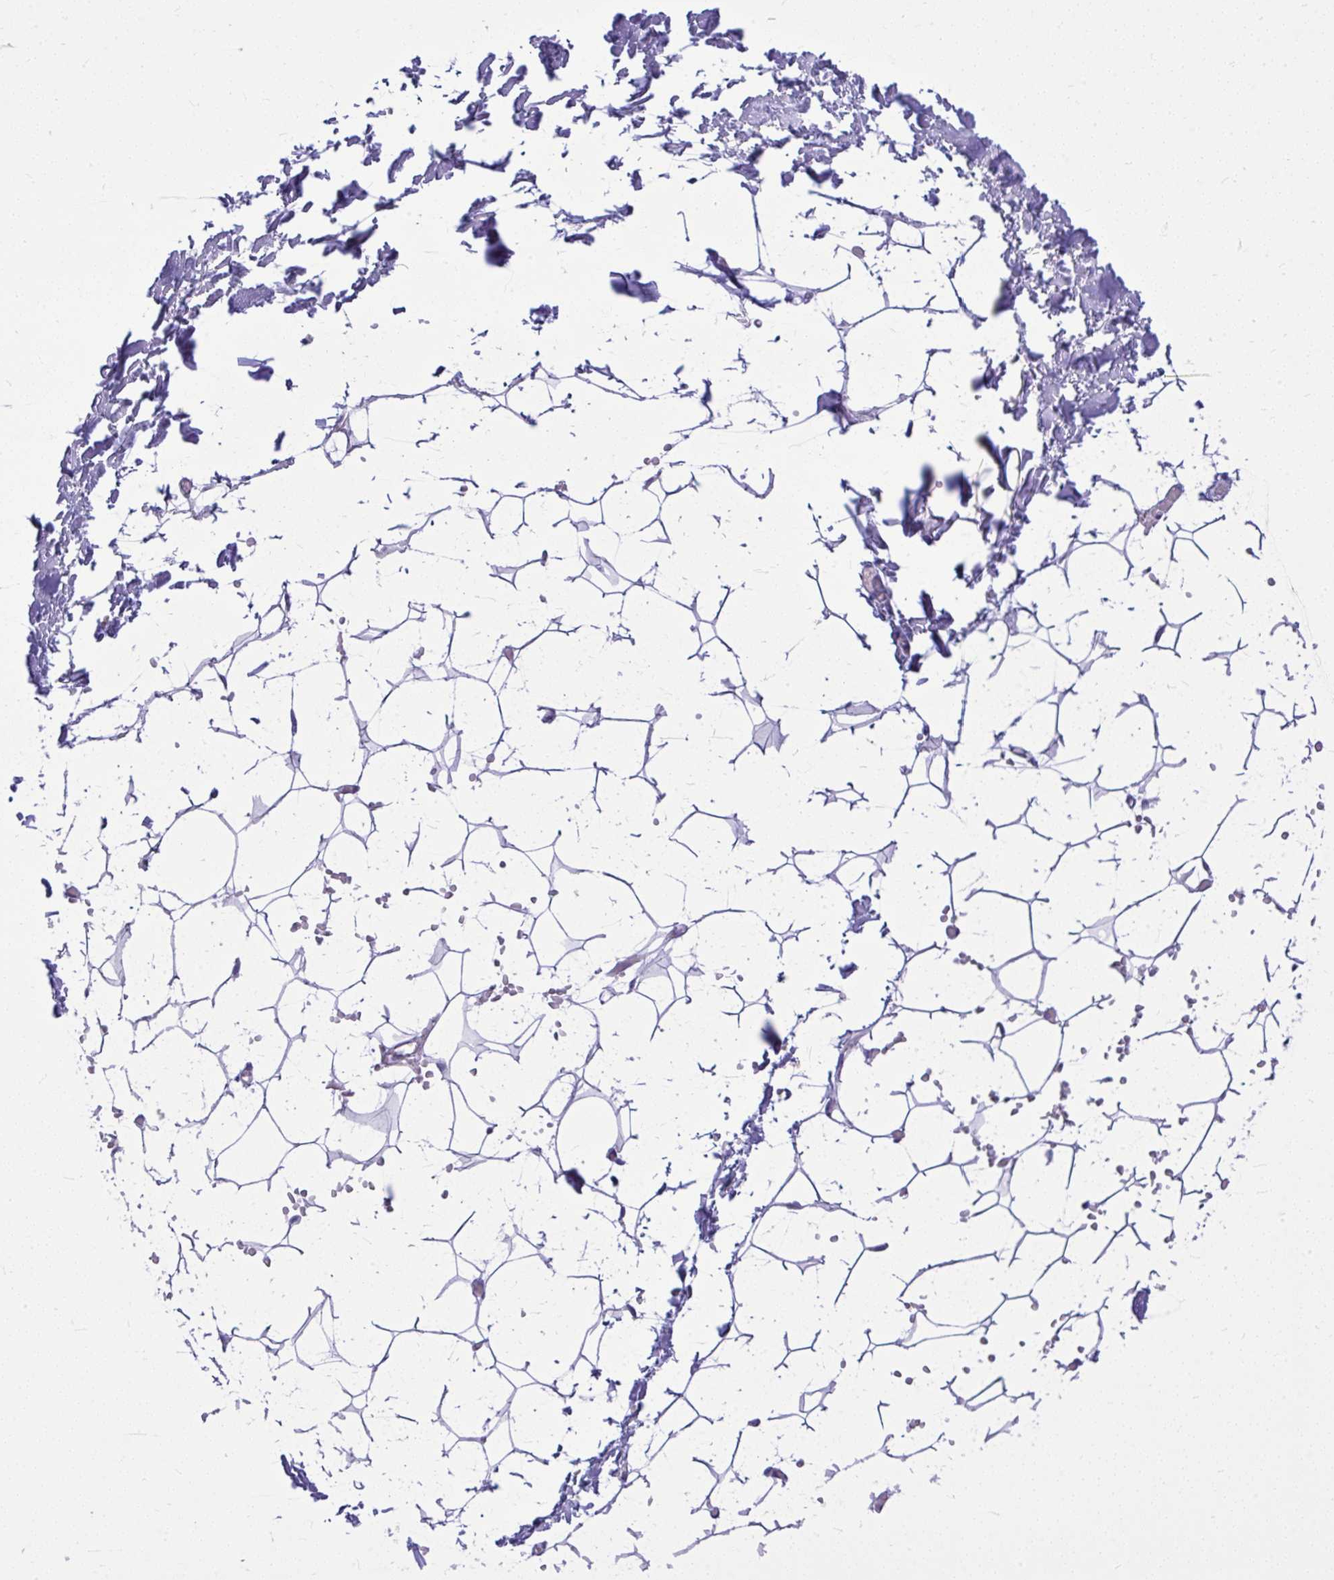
{"staining": {"intensity": "negative", "quantity": "none", "location": "none"}, "tissue": "adipose tissue", "cell_type": "Adipocytes", "image_type": "normal", "snomed": [{"axis": "morphology", "description": "Normal tissue, NOS"}, {"axis": "topography", "description": "Skin"}, {"axis": "topography", "description": "Peripheral nerve tissue"}], "caption": "Adipocytes show no significant protein staining in normal adipose tissue. Brightfield microscopy of immunohistochemistry stained with DAB (brown) and hematoxylin (blue), captured at high magnification.", "gene": "GRK4", "patient": {"sex": "female", "age": 56}}